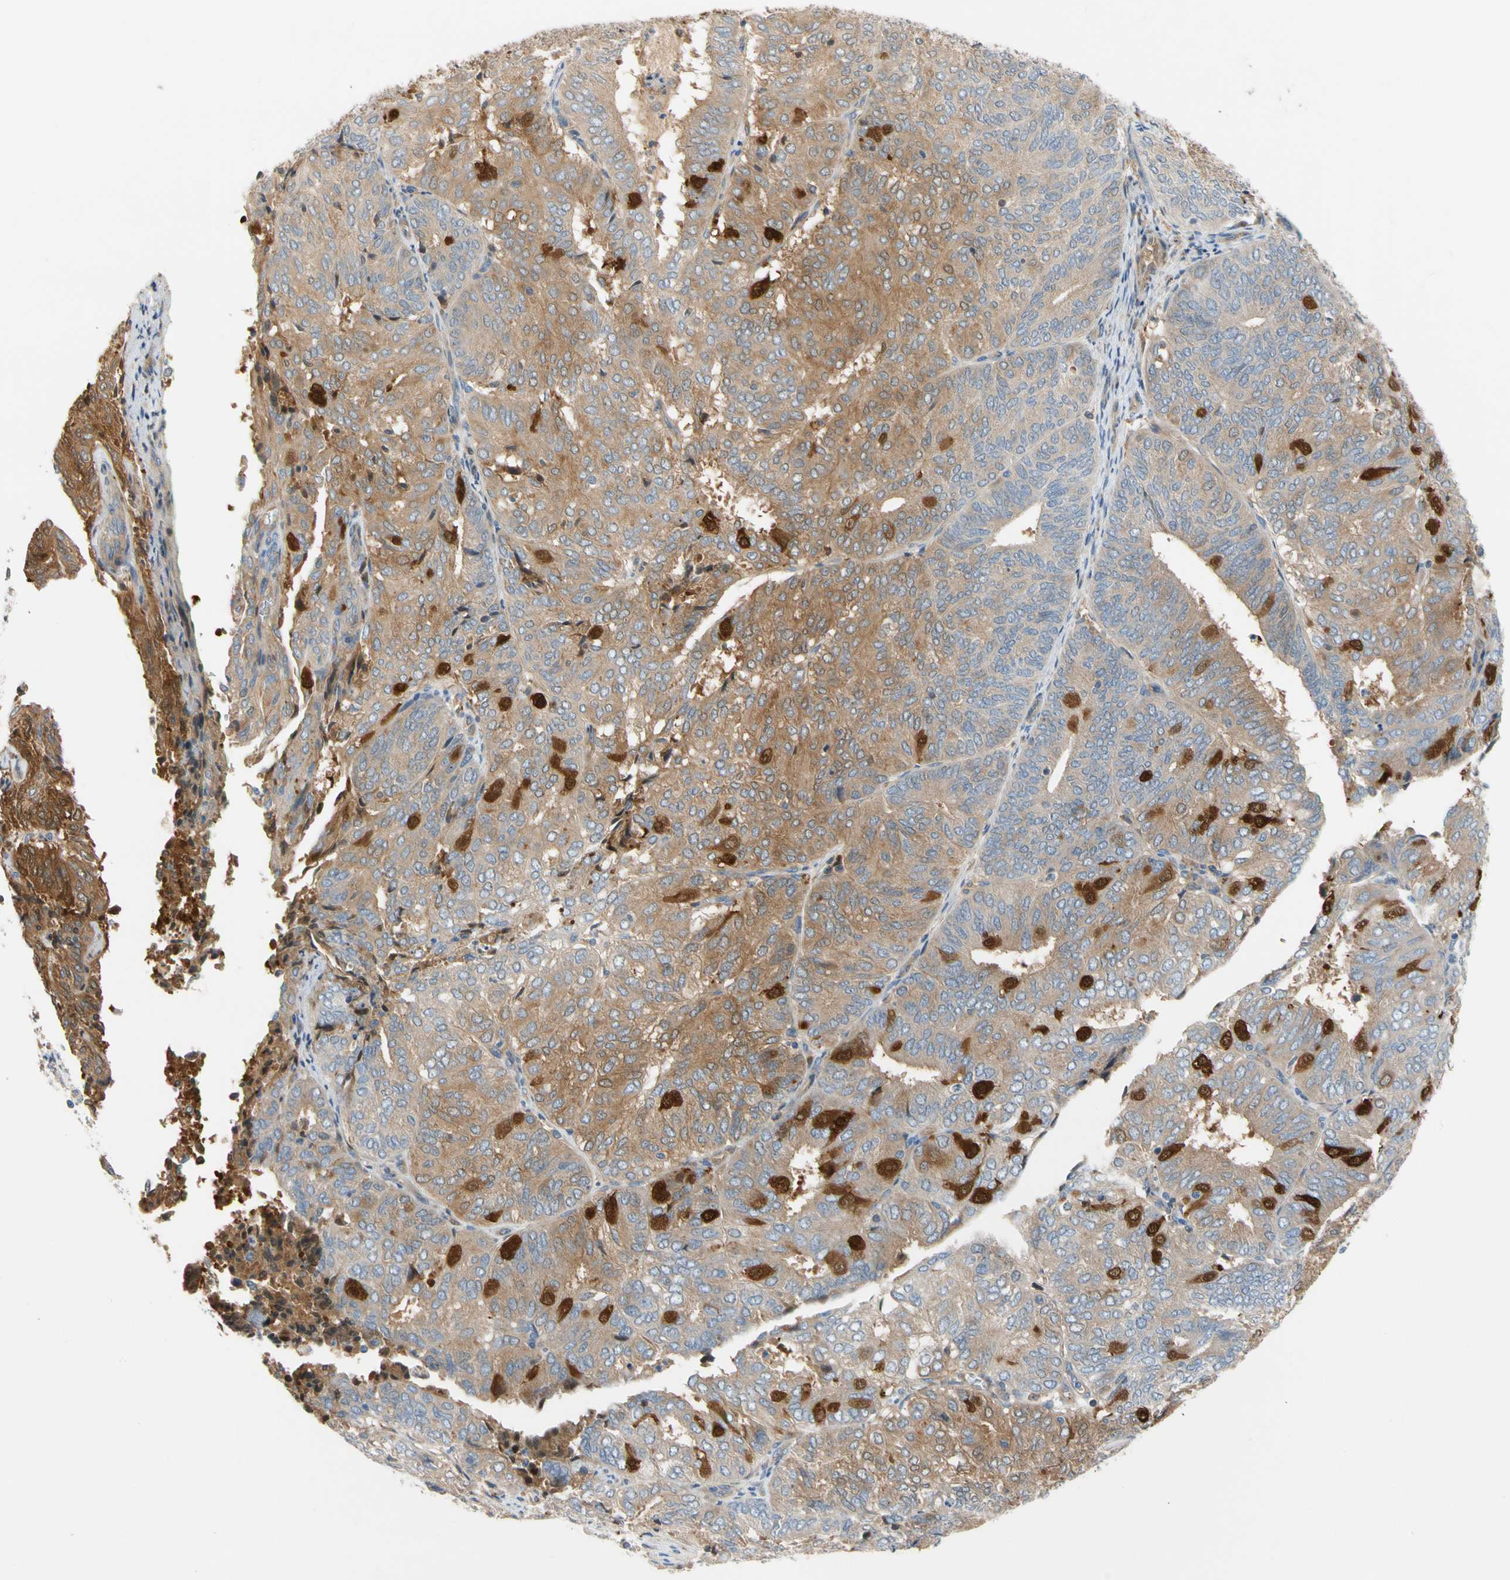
{"staining": {"intensity": "strong", "quantity": "<25%", "location": "cytoplasmic/membranous"}, "tissue": "endometrial cancer", "cell_type": "Tumor cells", "image_type": "cancer", "snomed": [{"axis": "morphology", "description": "Adenocarcinoma, NOS"}, {"axis": "topography", "description": "Uterus"}], "caption": "Immunohistochemical staining of endometrial adenocarcinoma reveals strong cytoplasmic/membranous protein staining in about <25% of tumor cells.", "gene": "ENTREP3", "patient": {"sex": "female", "age": 60}}